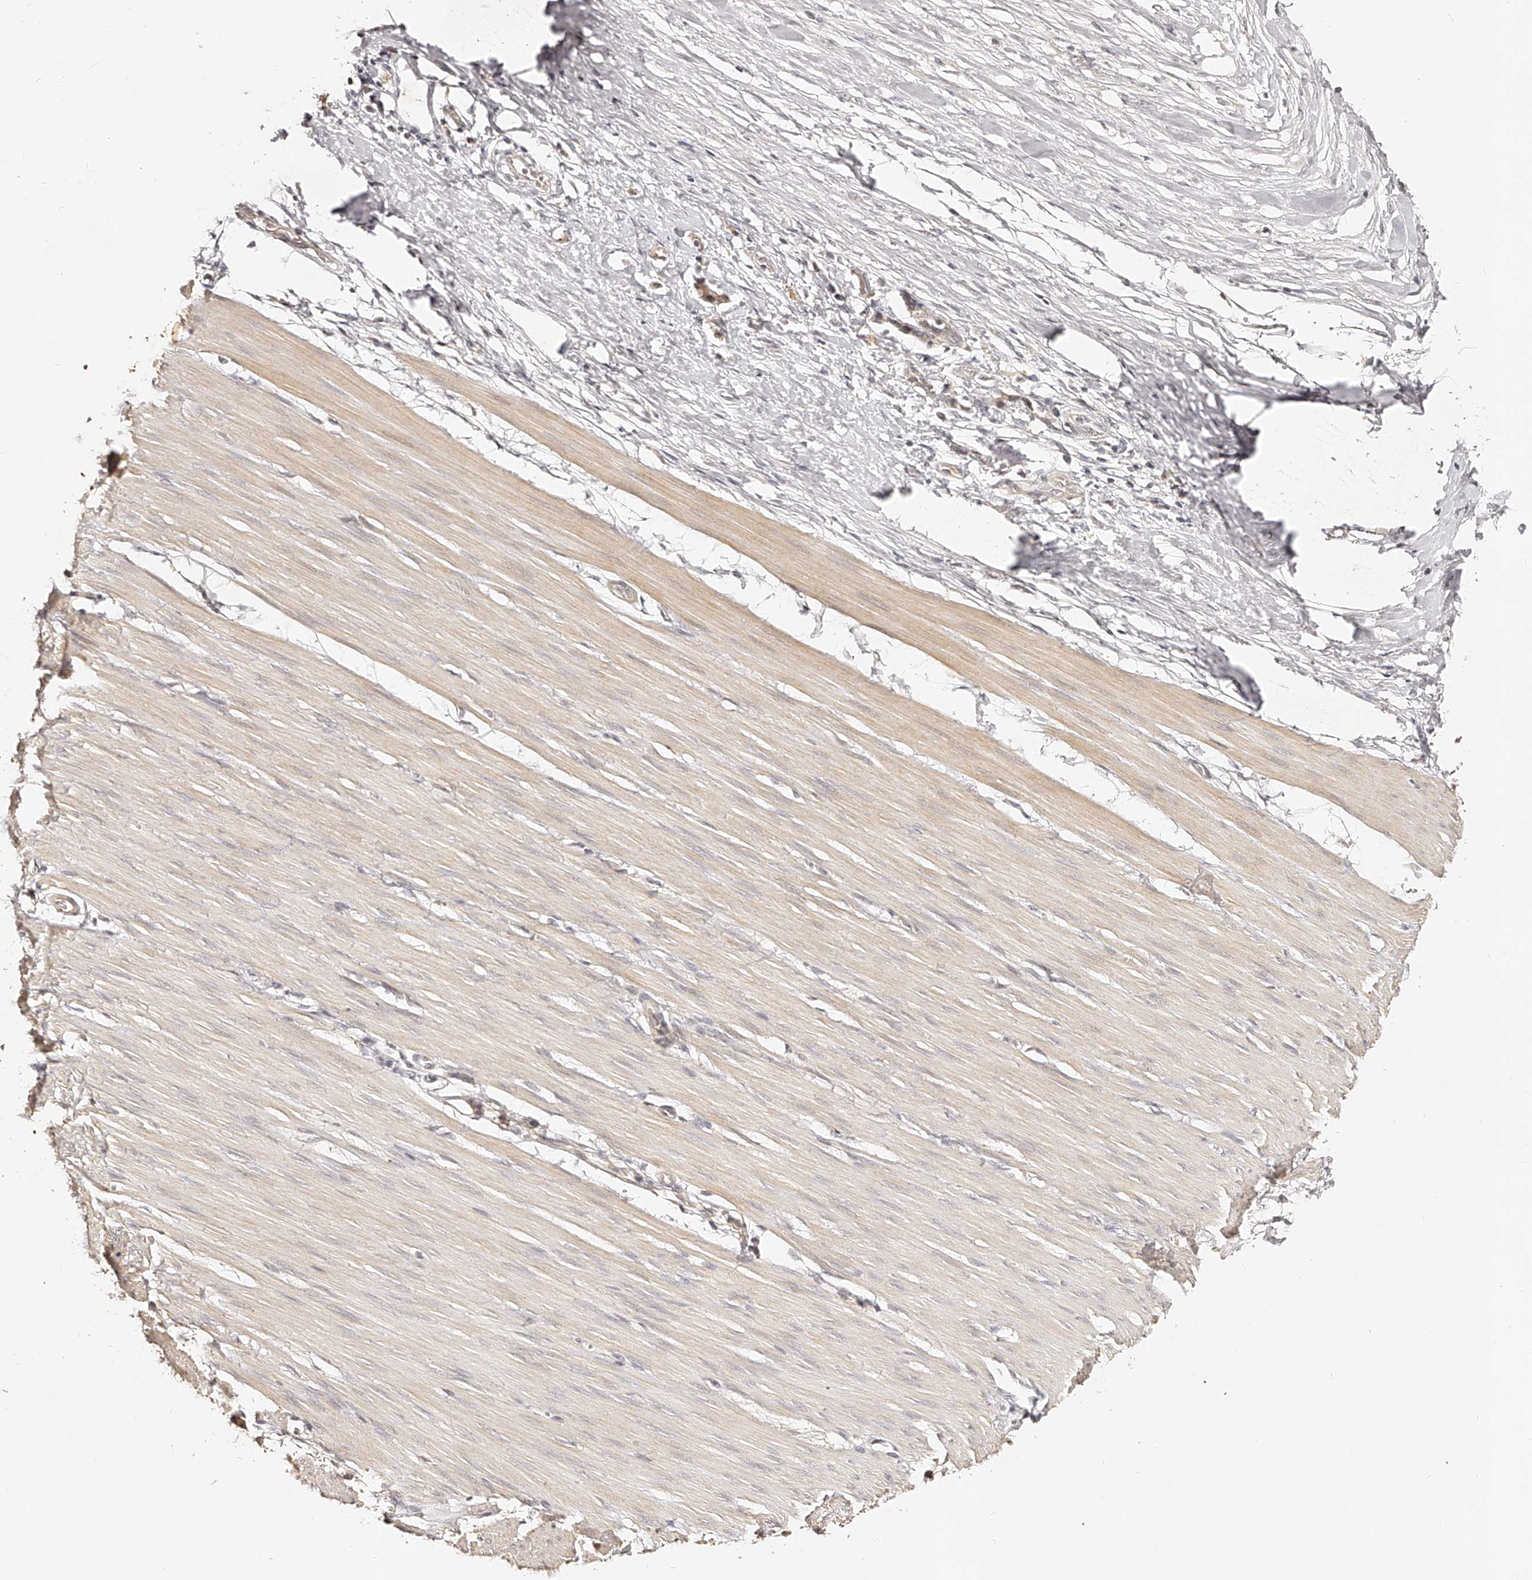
{"staining": {"intensity": "moderate", "quantity": "25%-75%", "location": "cytoplasmic/membranous"}, "tissue": "smooth muscle", "cell_type": "Smooth muscle cells", "image_type": "normal", "snomed": [{"axis": "morphology", "description": "Normal tissue, NOS"}, {"axis": "morphology", "description": "Adenocarcinoma, NOS"}, {"axis": "topography", "description": "Colon"}, {"axis": "topography", "description": "Peripheral nerve tissue"}], "caption": "Immunohistochemistry (IHC) (DAB (3,3'-diaminobenzidine)) staining of normal smooth muscle shows moderate cytoplasmic/membranous protein staining in about 25%-75% of smooth muscle cells.", "gene": "ZNF789", "patient": {"sex": "male", "age": 14}}